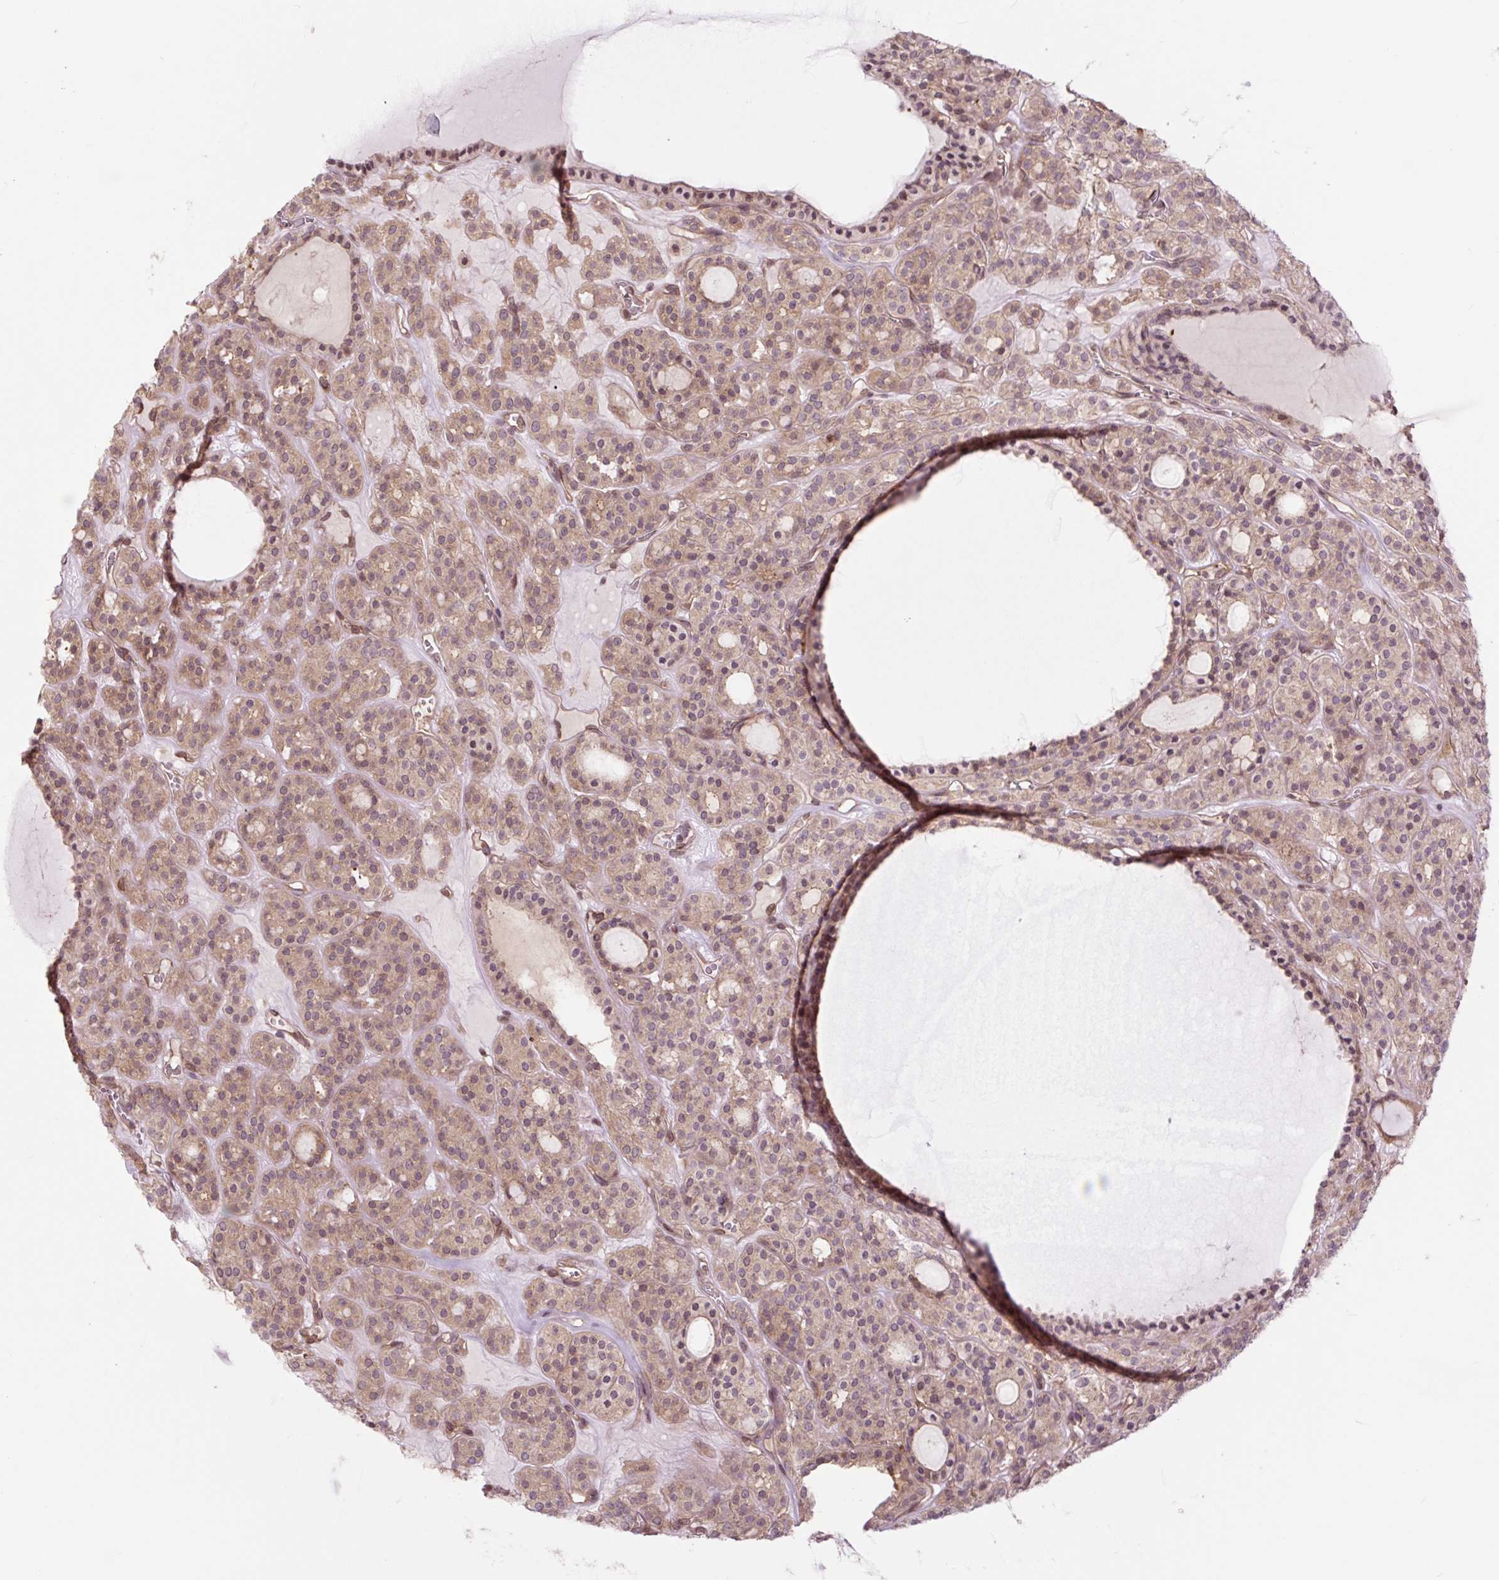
{"staining": {"intensity": "weak", "quantity": ">75%", "location": "cytoplasmic/membranous,nuclear"}, "tissue": "thyroid cancer", "cell_type": "Tumor cells", "image_type": "cancer", "snomed": [{"axis": "morphology", "description": "Follicular adenoma carcinoma, NOS"}, {"axis": "topography", "description": "Thyroid gland"}], "caption": "The micrograph exhibits staining of thyroid cancer (follicular adenoma carcinoma), revealing weak cytoplasmic/membranous and nuclear protein expression (brown color) within tumor cells.", "gene": "TPT1", "patient": {"sex": "female", "age": 63}}